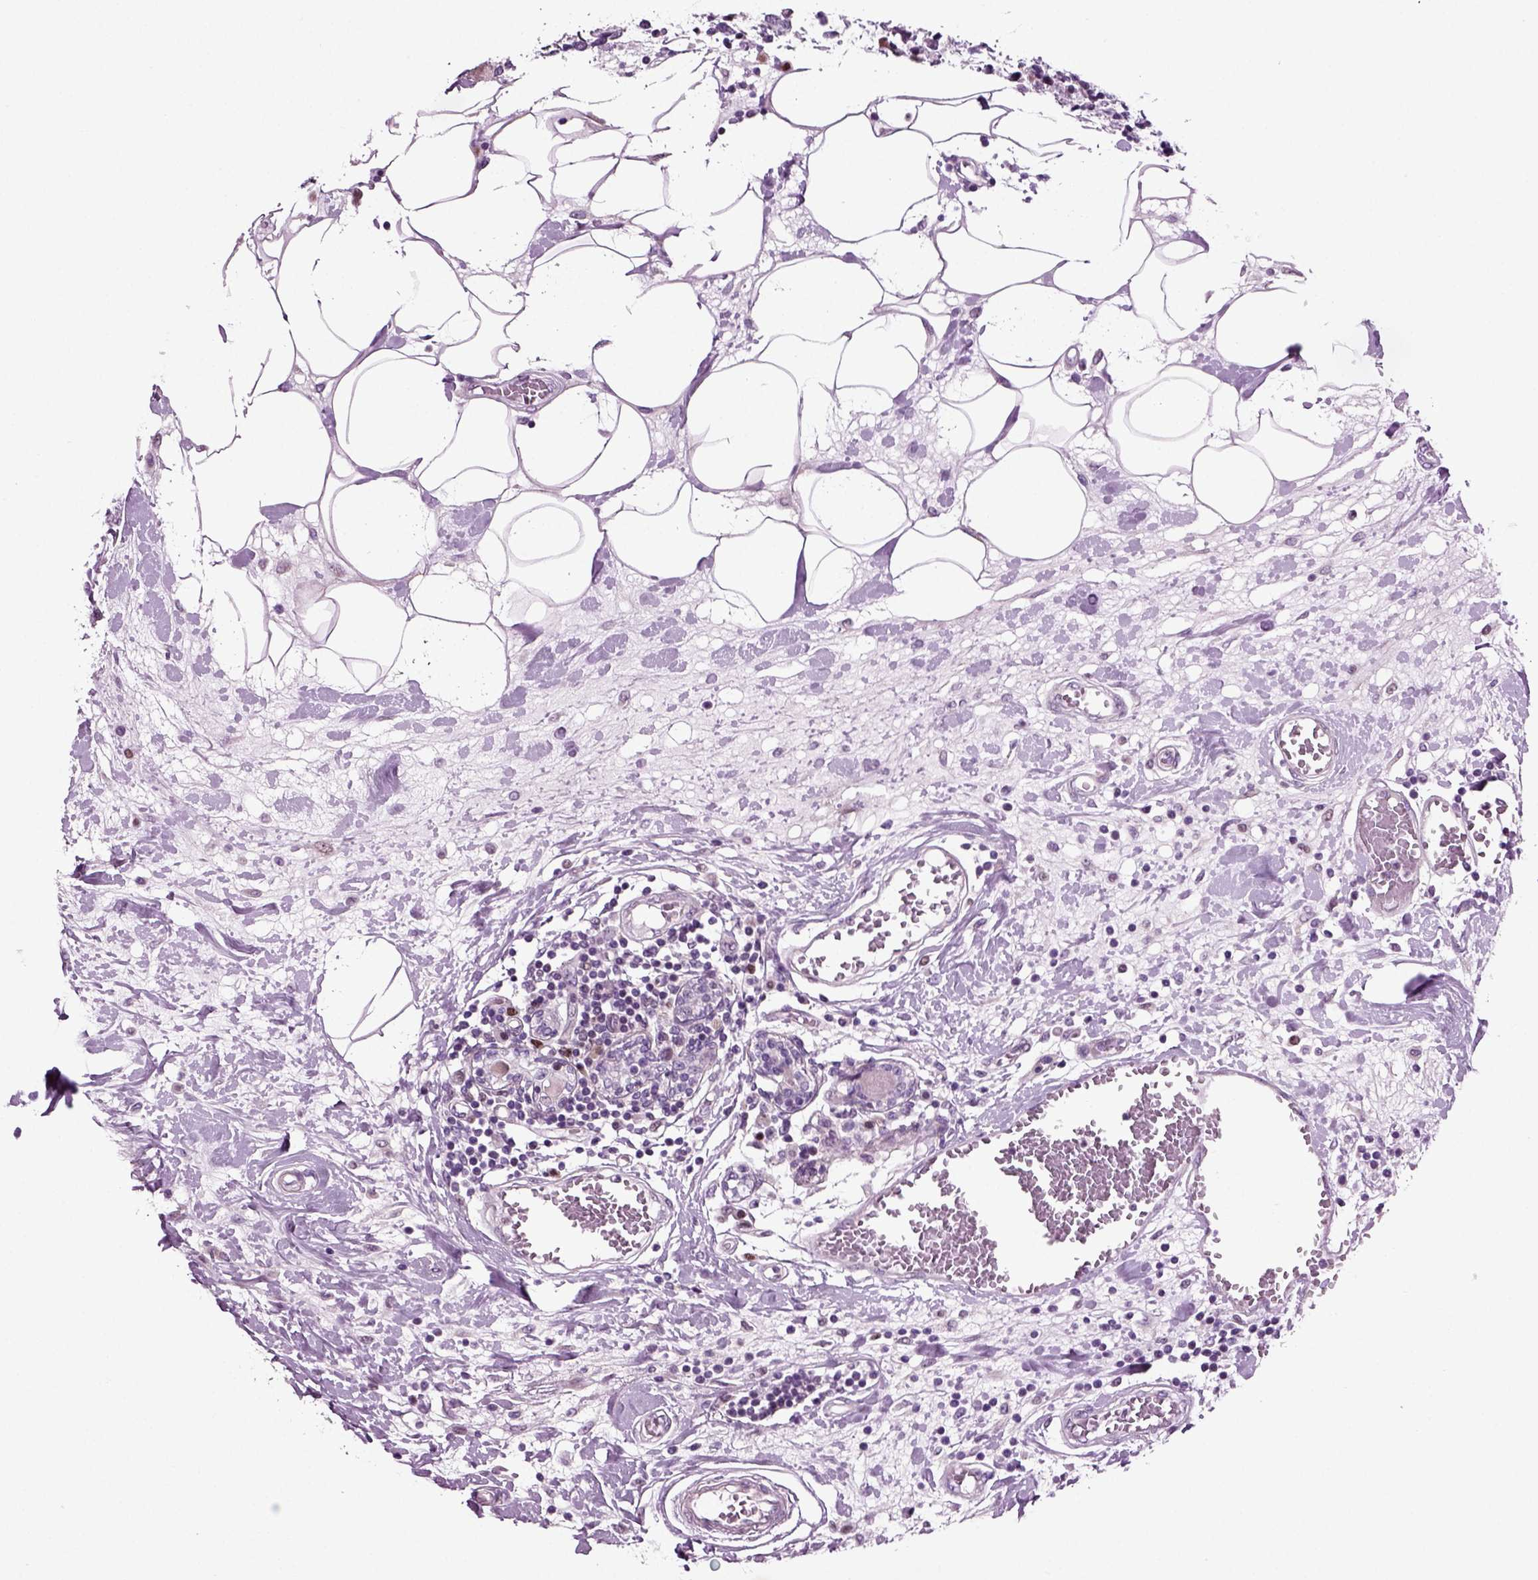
{"staining": {"intensity": "negative", "quantity": "none", "location": "none"}, "tissue": "breast cancer", "cell_type": "Tumor cells", "image_type": "cancer", "snomed": [{"axis": "morphology", "description": "Lobular carcinoma"}, {"axis": "topography", "description": "Breast"}], "caption": "This is an IHC histopathology image of human lobular carcinoma (breast). There is no positivity in tumor cells.", "gene": "ARID3A", "patient": {"sex": "female", "age": 59}}